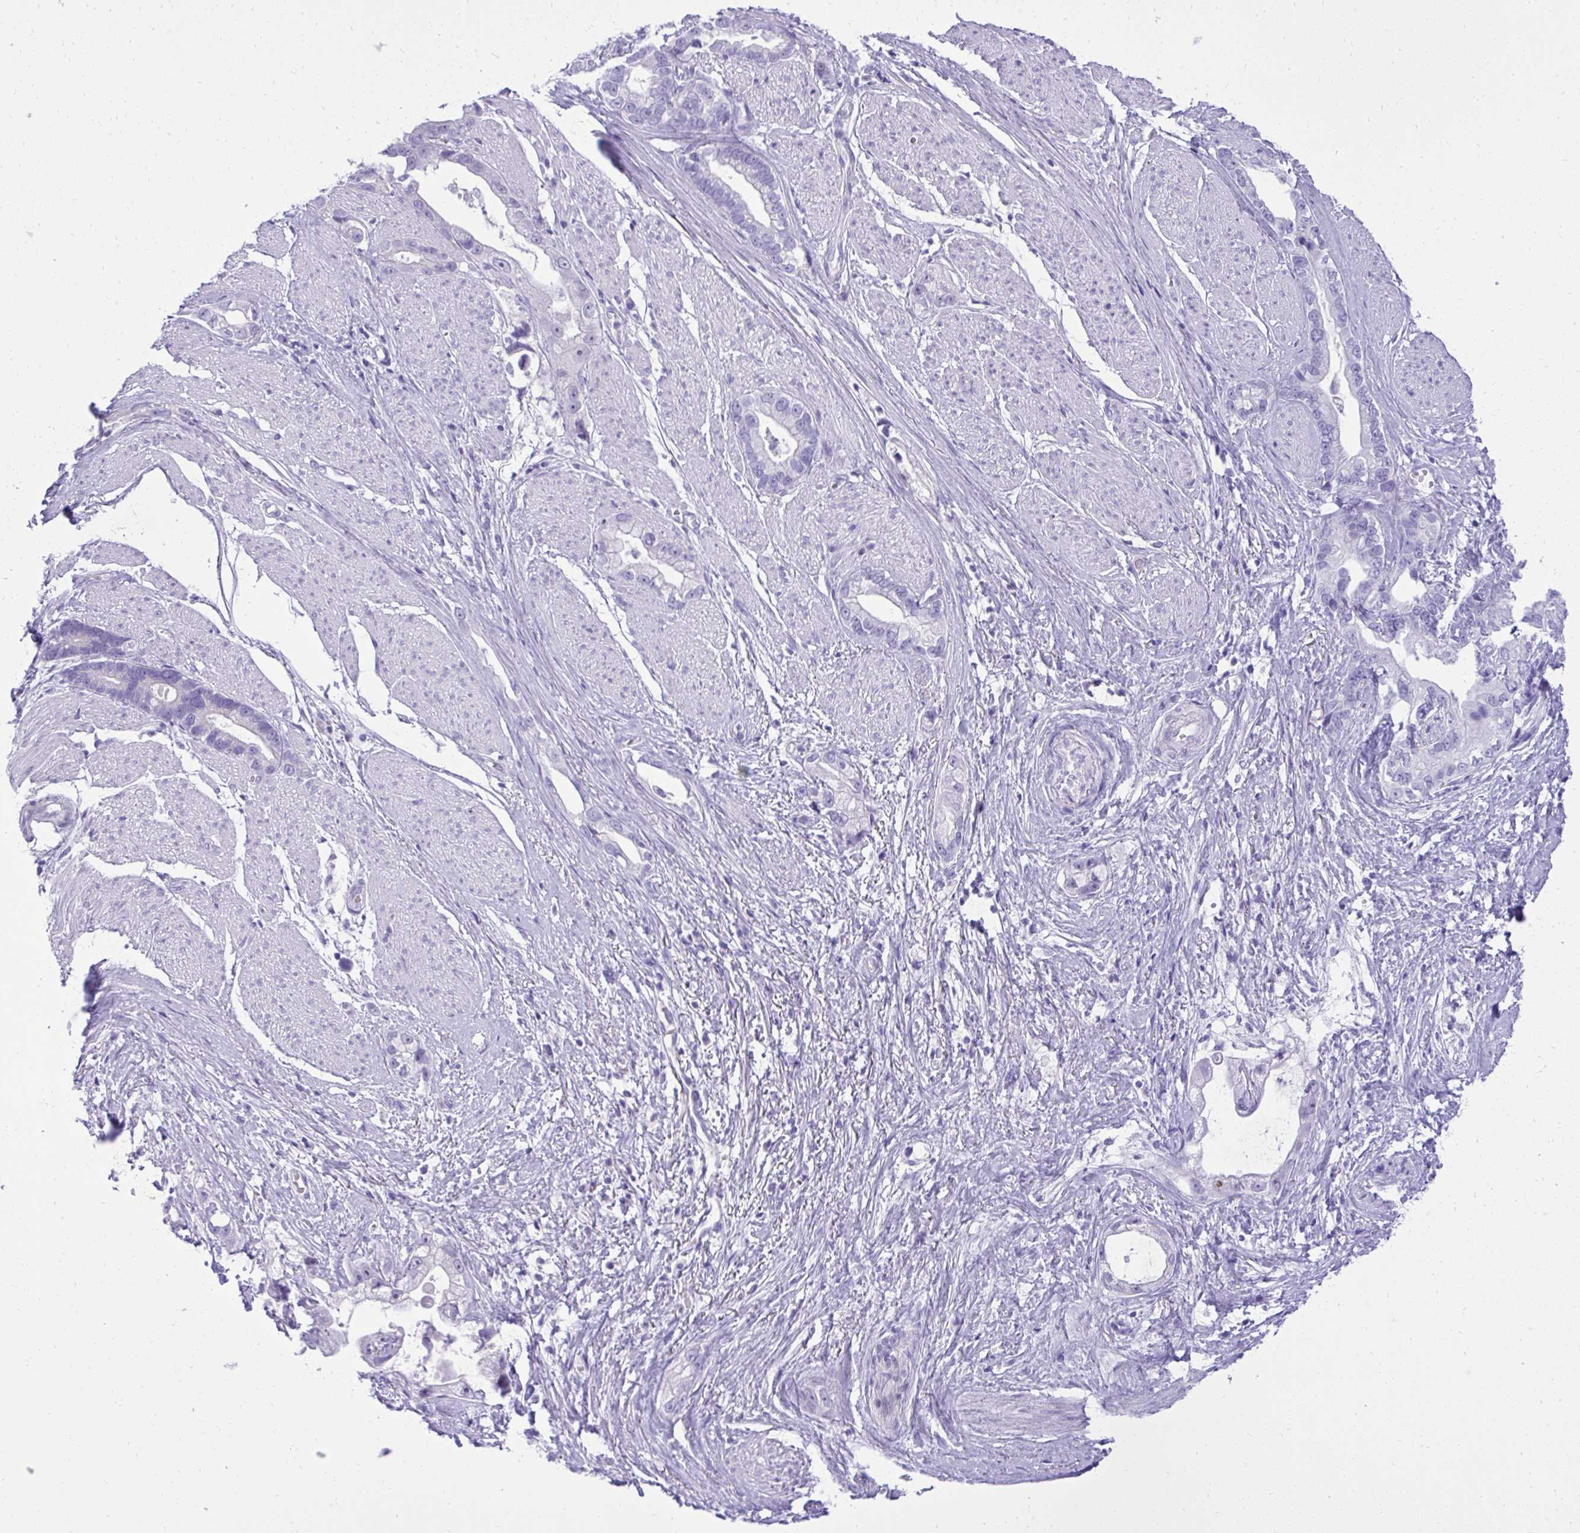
{"staining": {"intensity": "negative", "quantity": "none", "location": "none"}, "tissue": "stomach cancer", "cell_type": "Tumor cells", "image_type": "cancer", "snomed": [{"axis": "morphology", "description": "Adenocarcinoma, NOS"}, {"axis": "topography", "description": "Stomach"}], "caption": "High magnification brightfield microscopy of stomach adenocarcinoma stained with DAB (3,3'-diaminobenzidine) (brown) and counterstained with hematoxylin (blue): tumor cells show no significant staining. (IHC, brightfield microscopy, high magnification).", "gene": "PITPNM3", "patient": {"sex": "male", "age": 55}}